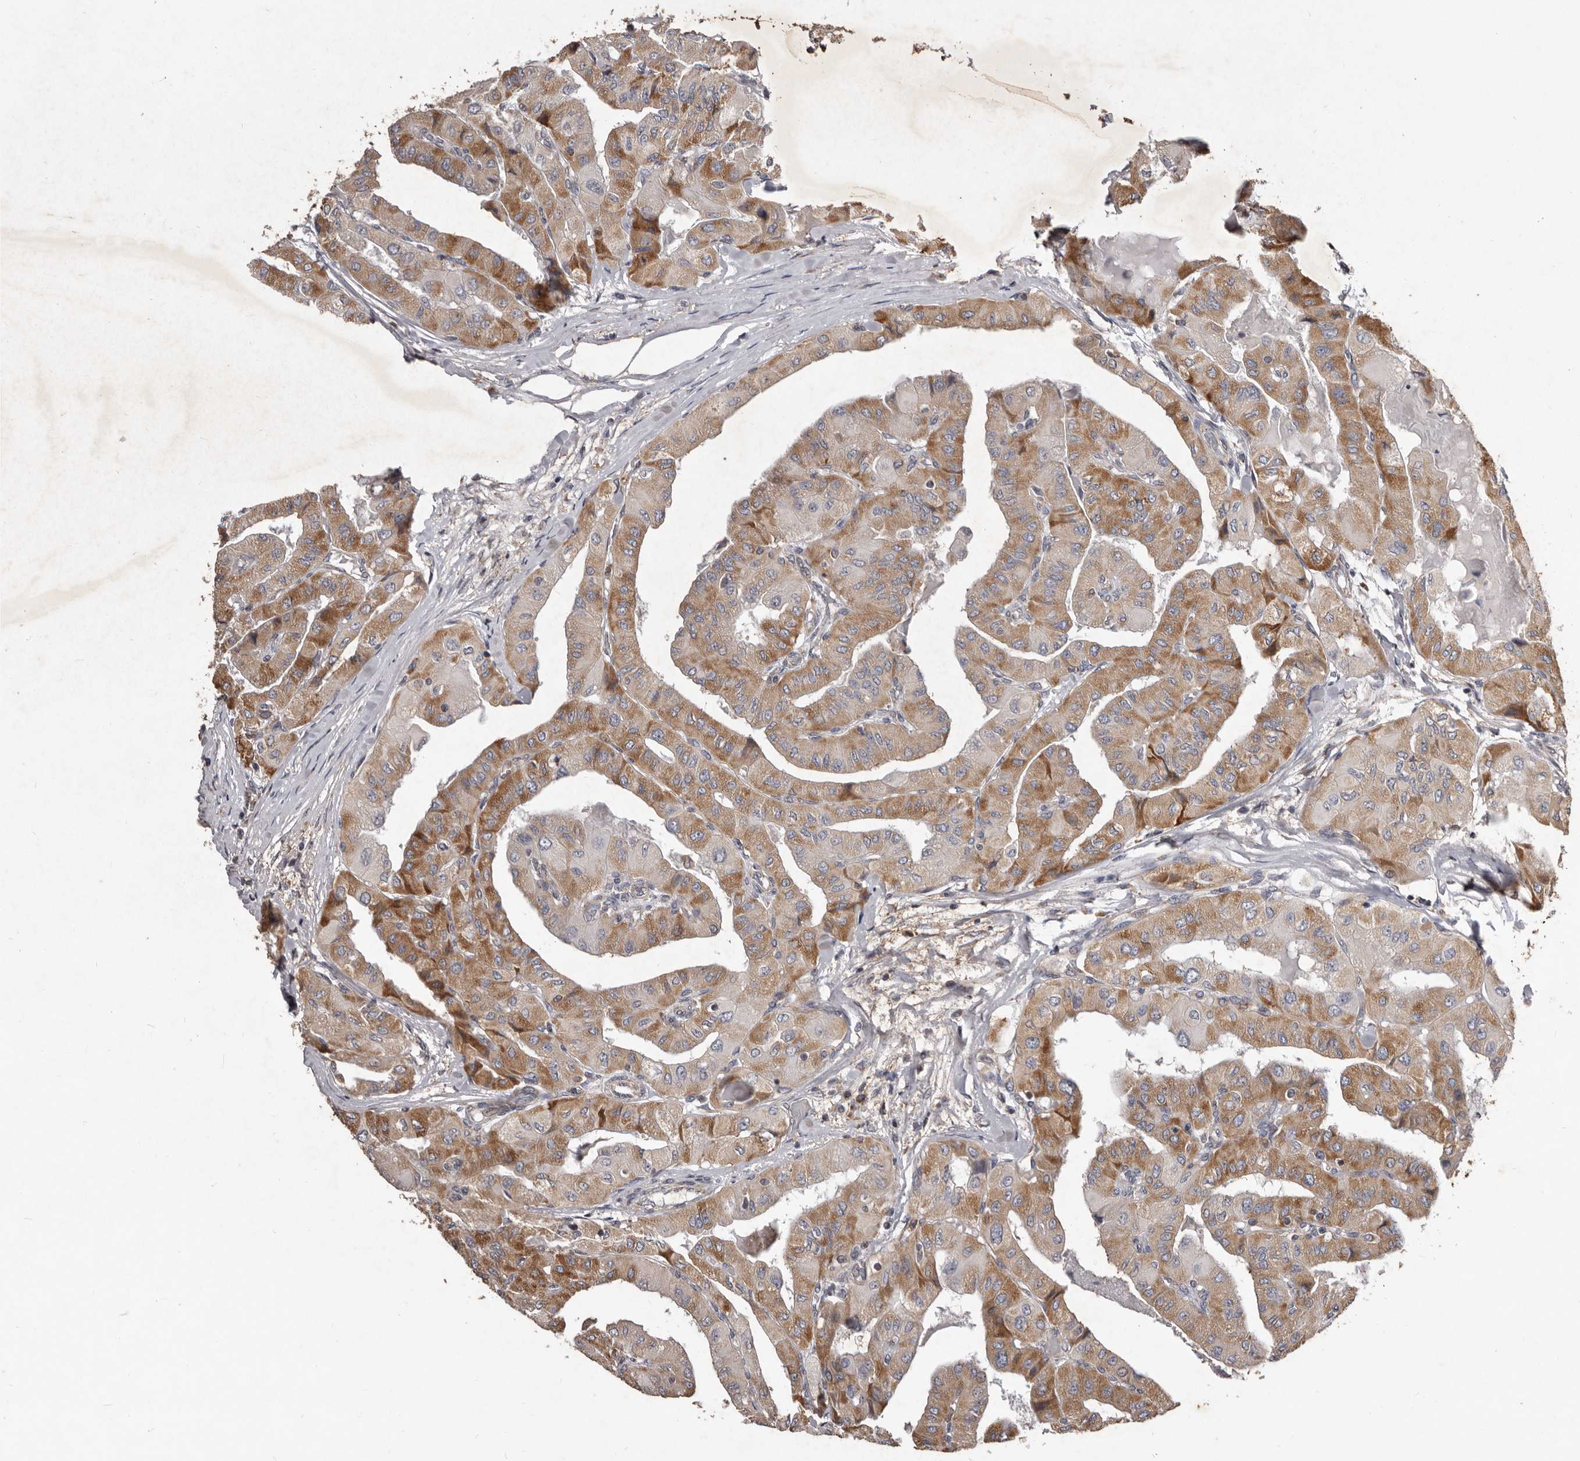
{"staining": {"intensity": "moderate", "quantity": ">75%", "location": "cytoplasmic/membranous"}, "tissue": "thyroid cancer", "cell_type": "Tumor cells", "image_type": "cancer", "snomed": [{"axis": "morphology", "description": "Papillary adenocarcinoma, NOS"}, {"axis": "topography", "description": "Thyroid gland"}], "caption": "Brown immunohistochemical staining in human thyroid cancer displays moderate cytoplasmic/membranous positivity in approximately >75% of tumor cells. The protein is shown in brown color, while the nuclei are stained blue.", "gene": "CXCL14", "patient": {"sex": "female", "age": 59}}